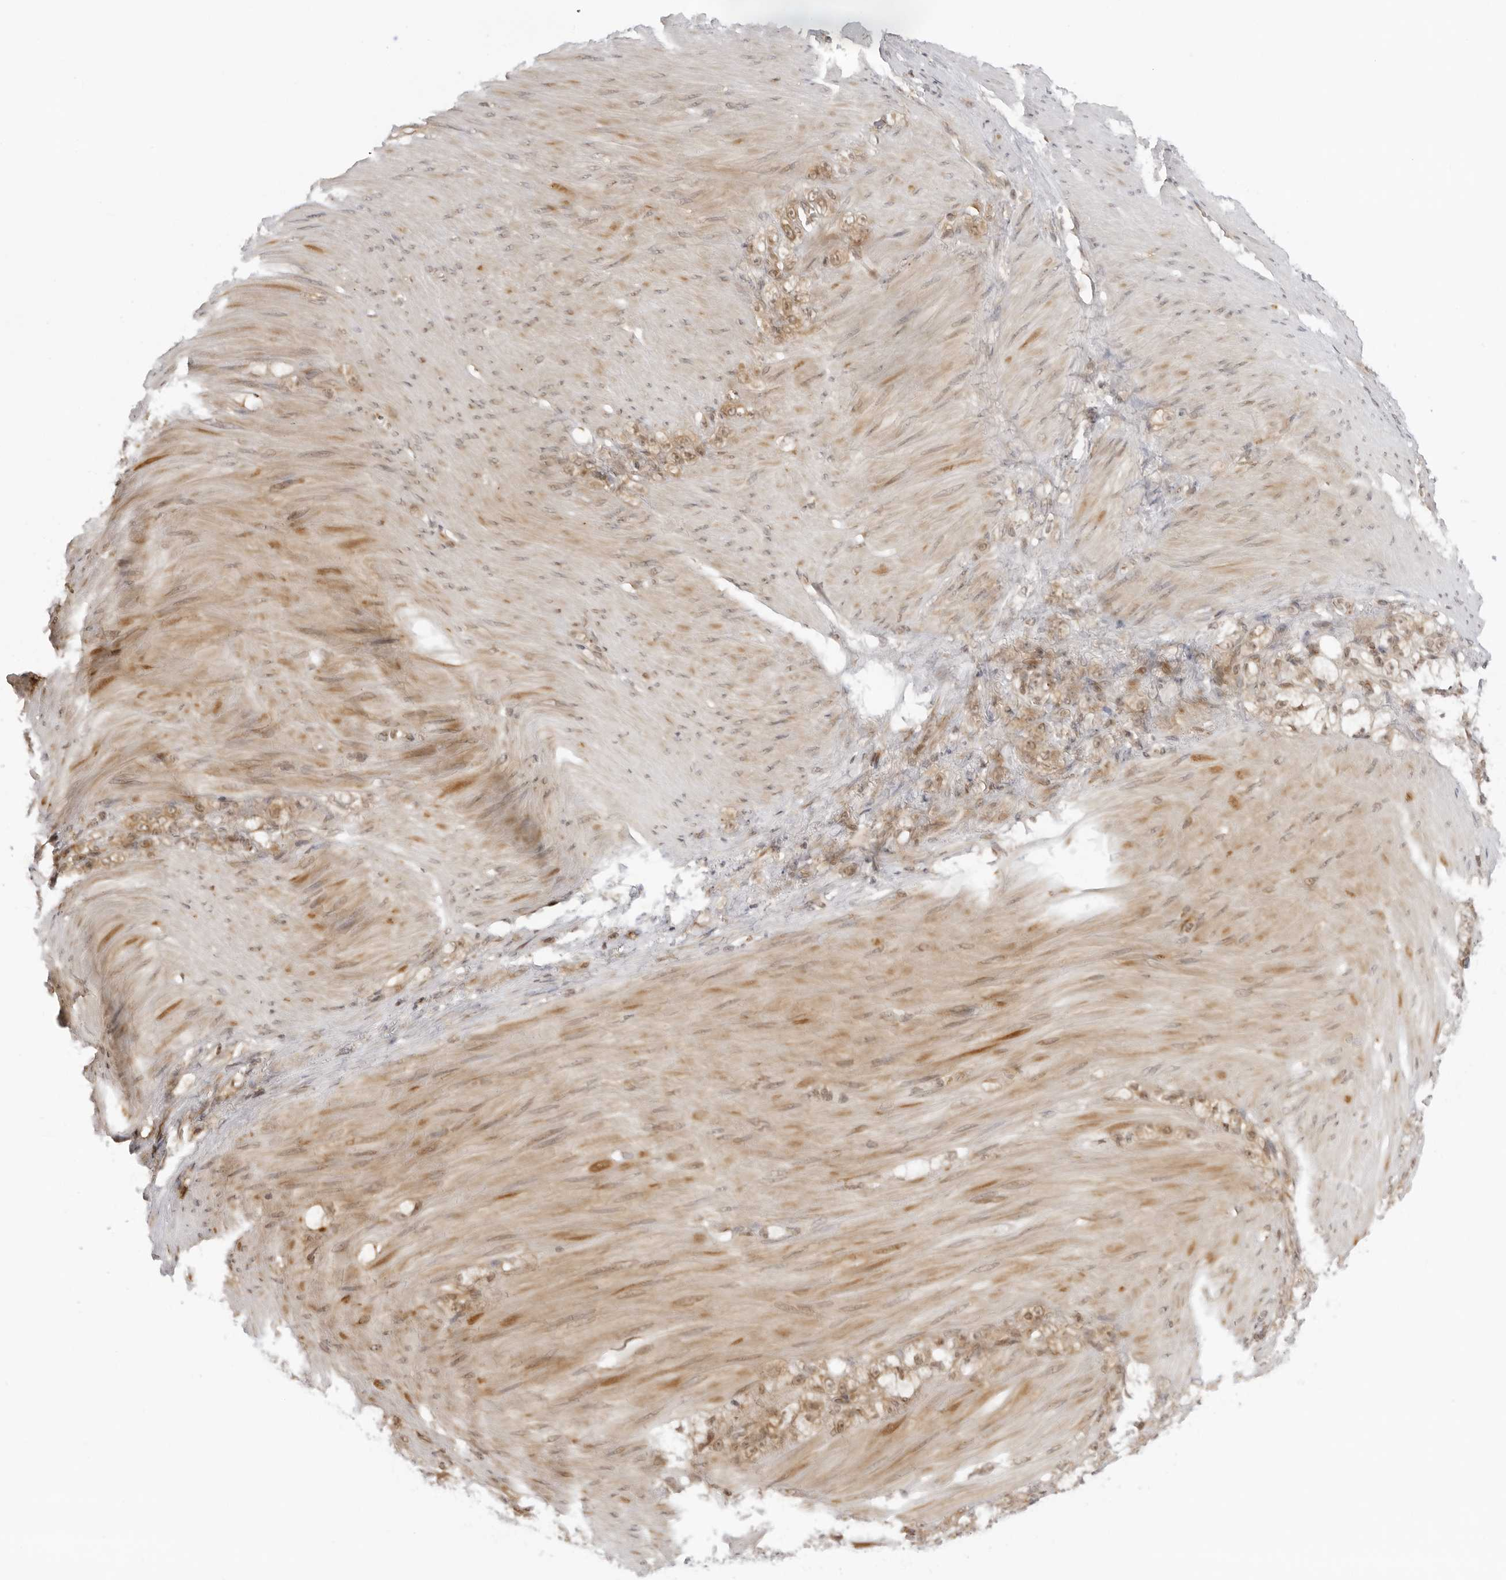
{"staining": {"intensity": "moderate", "quantity": ">75%", "location": "cytoplasmic/membranous,nuclear"}, "tissue": "stomach cancer", "cell_type": "Tumor cells", "image_type": "cancer", "snomed": [{"axis": "morphology", "description": "Normal tissue, NOS"}, {"axis": "morphology", "description": "Adenocarcinoma, NOS"}, {"axis": "topography", "description": "Stomach"}], "caption": "Immunohistochemical staining of adenocarcinoma (stomach) reveals medium levels of moderate cytoplasmic/membranous and nuclear expression in approximately >75% of tumor cells. The staining was performed using DAB (3,3'-diaminobenzidine), with brown indicating positive protein expression. Nuclei are stained blue with hematoxylin.", "gene": "PRRC2C", "patient": {"sex": "male", "age": 82}}